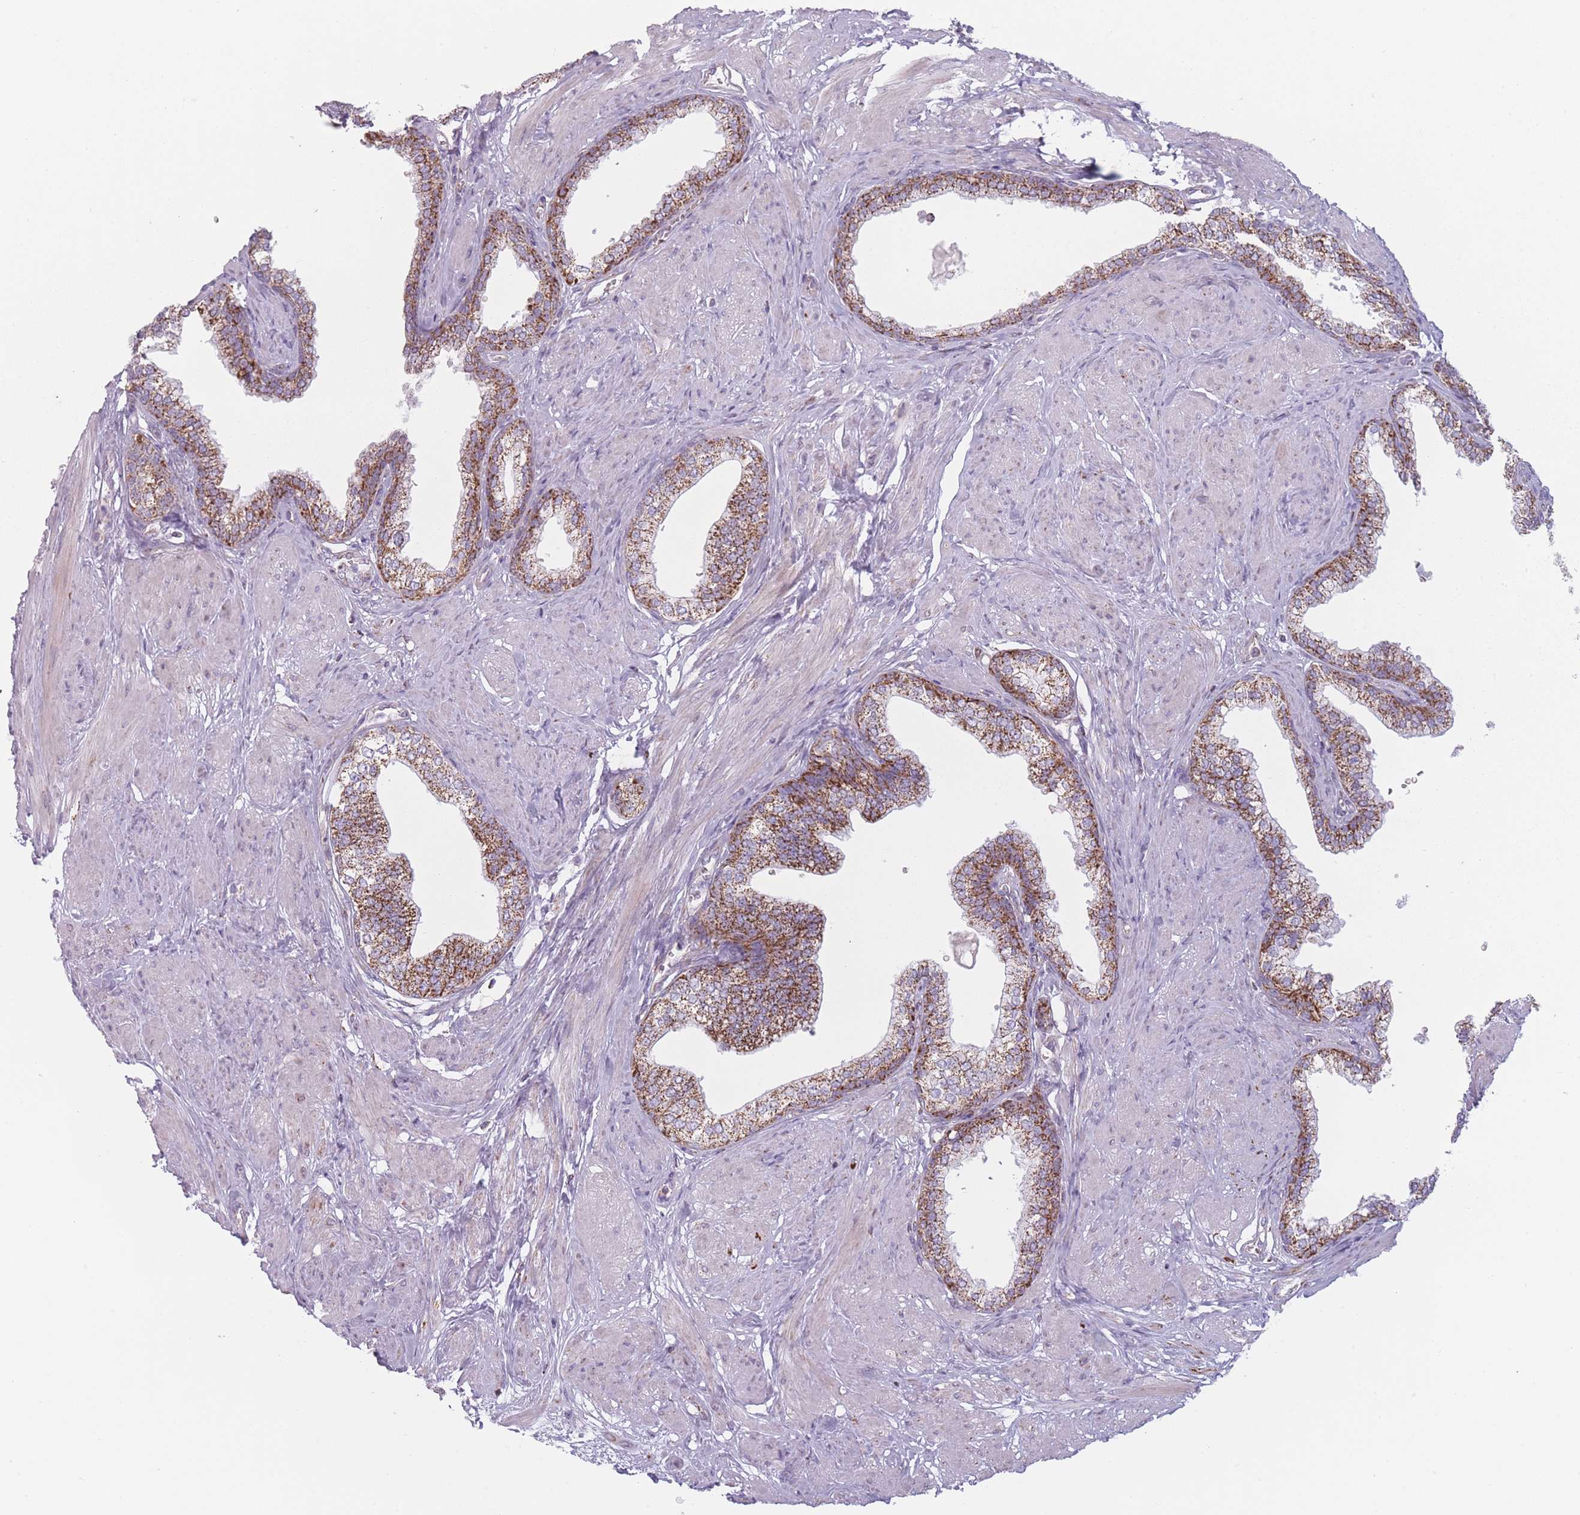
{"staining": {"intensity": "strong", "quantity": ">75%", "location": "cytoplasmic/membranous"}, "tissue": "prostate", "cell_type": "Glandular cells", "image_type": "normal", "snomed": [{"axis": "morphology", "description": "Normal tissue, NOS"}, {"axis": "morphology", "description": "Urothelial carcinoma, Low grade"}, {"axis": "topography", "description": "Urinary bladder"}, {"axis": "topography", "description": "Prostate"}], "caption": "This micrograph exhibits normal prostate stained with IHC to label a protein in brown. The cytoplasmic/membranous of glandular cells show strong positivity for the protein. Nuclei are counter-stained blue.", "gene": "DCHS1", "patient": {"sex": "male", "age": 60}}